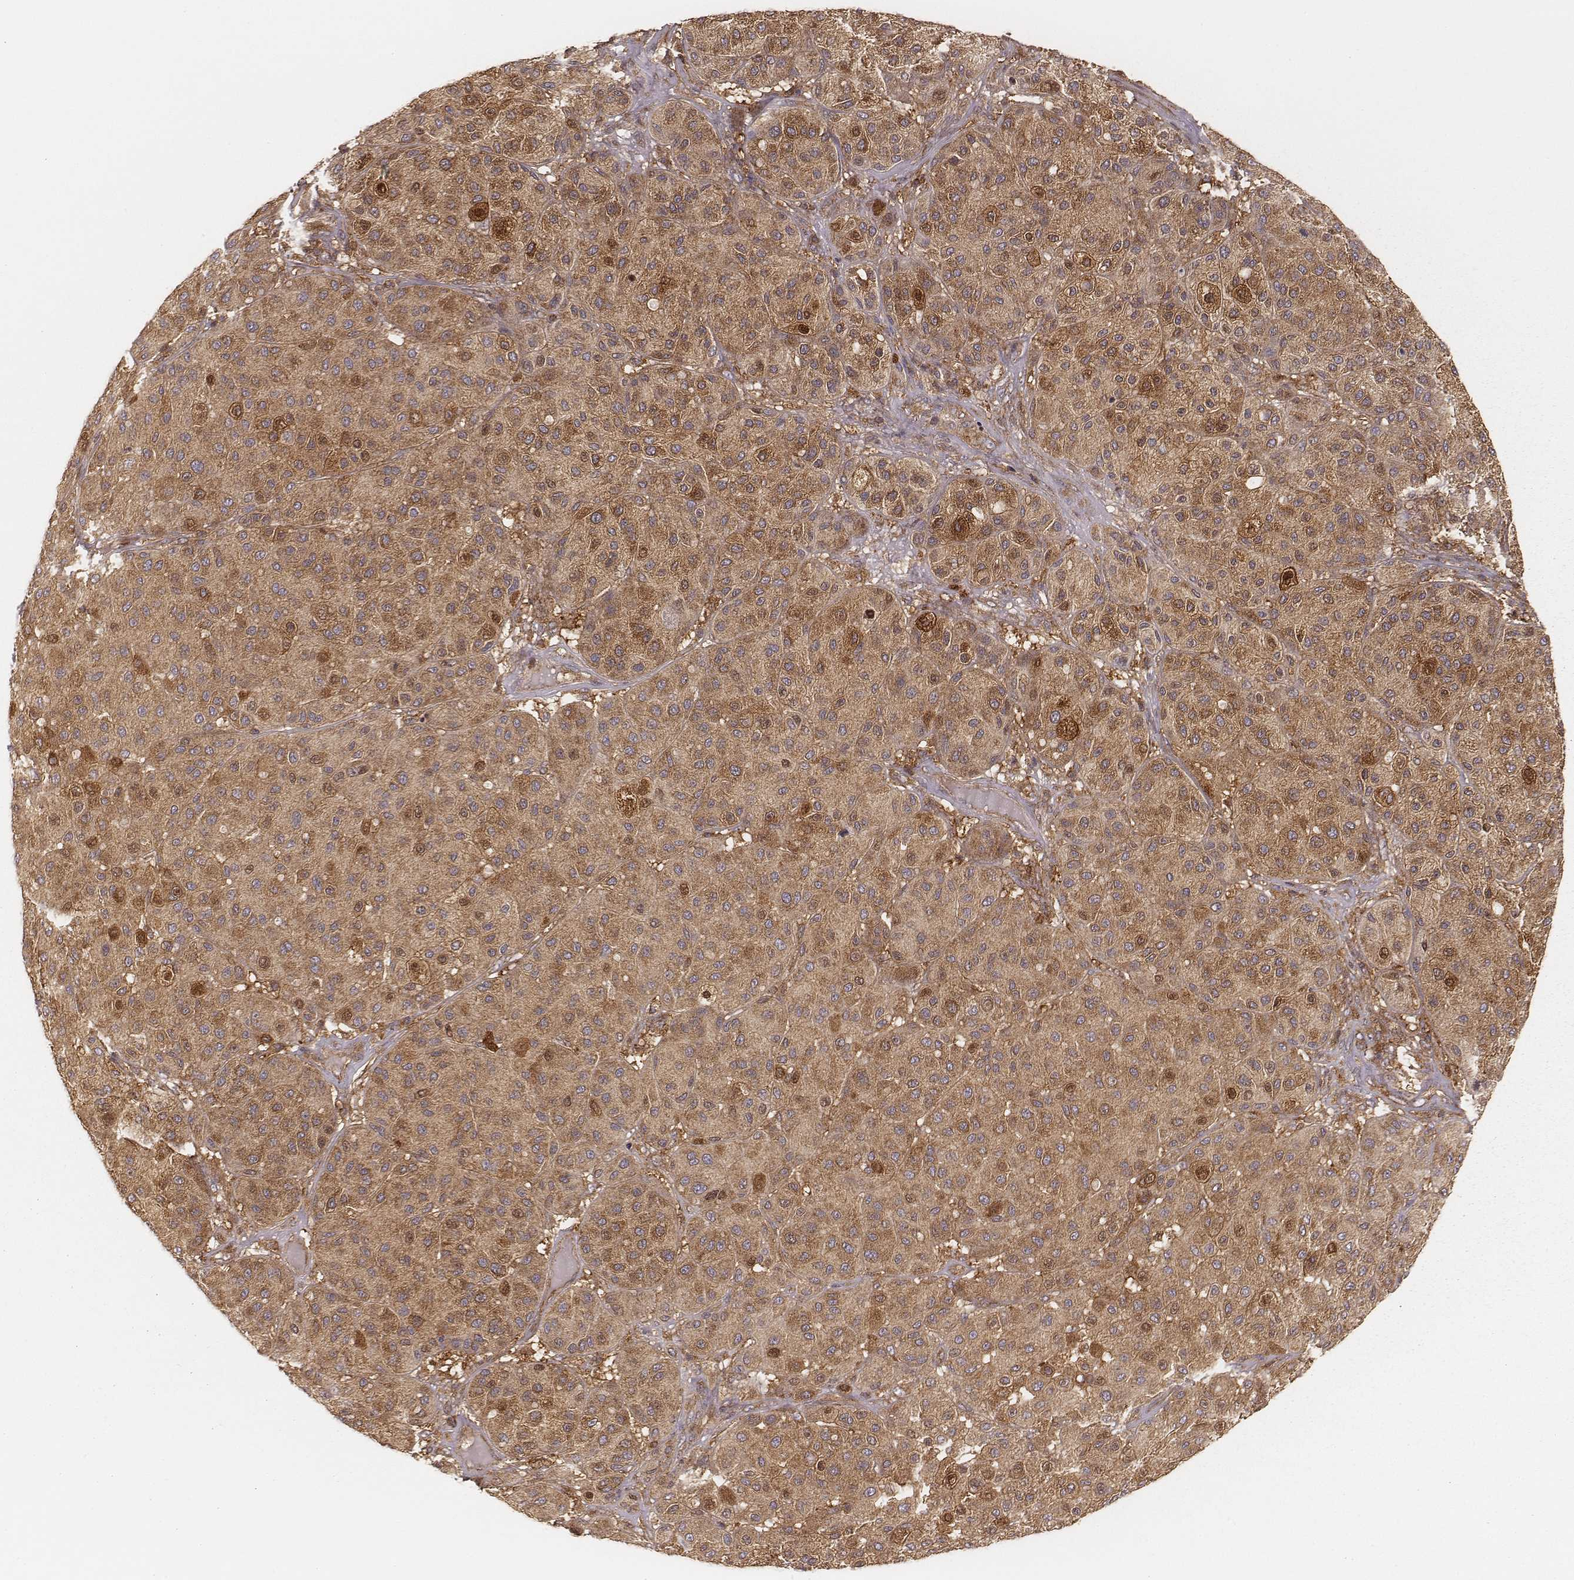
{"staining": {"intensity": "moderate", "quantity": ">75%", "location": "cytoplasmic/membranous"}, "tissue": "melanoma", "cell_type": "Tumor cells", "image_type": "cancer", "snomed": [{"axis": "morphology", "description": "Malignant melanoma, Metastatic site"}, {"axis": "topography", "description": "Smooth muscle"}], "caption": "Melanoma tissue demonstrates moderate cytoplasmic/membranous positivity in about >75% of tumor cells", "gene": "CARS1", "patient": {"sex": "male", "age": 41}}